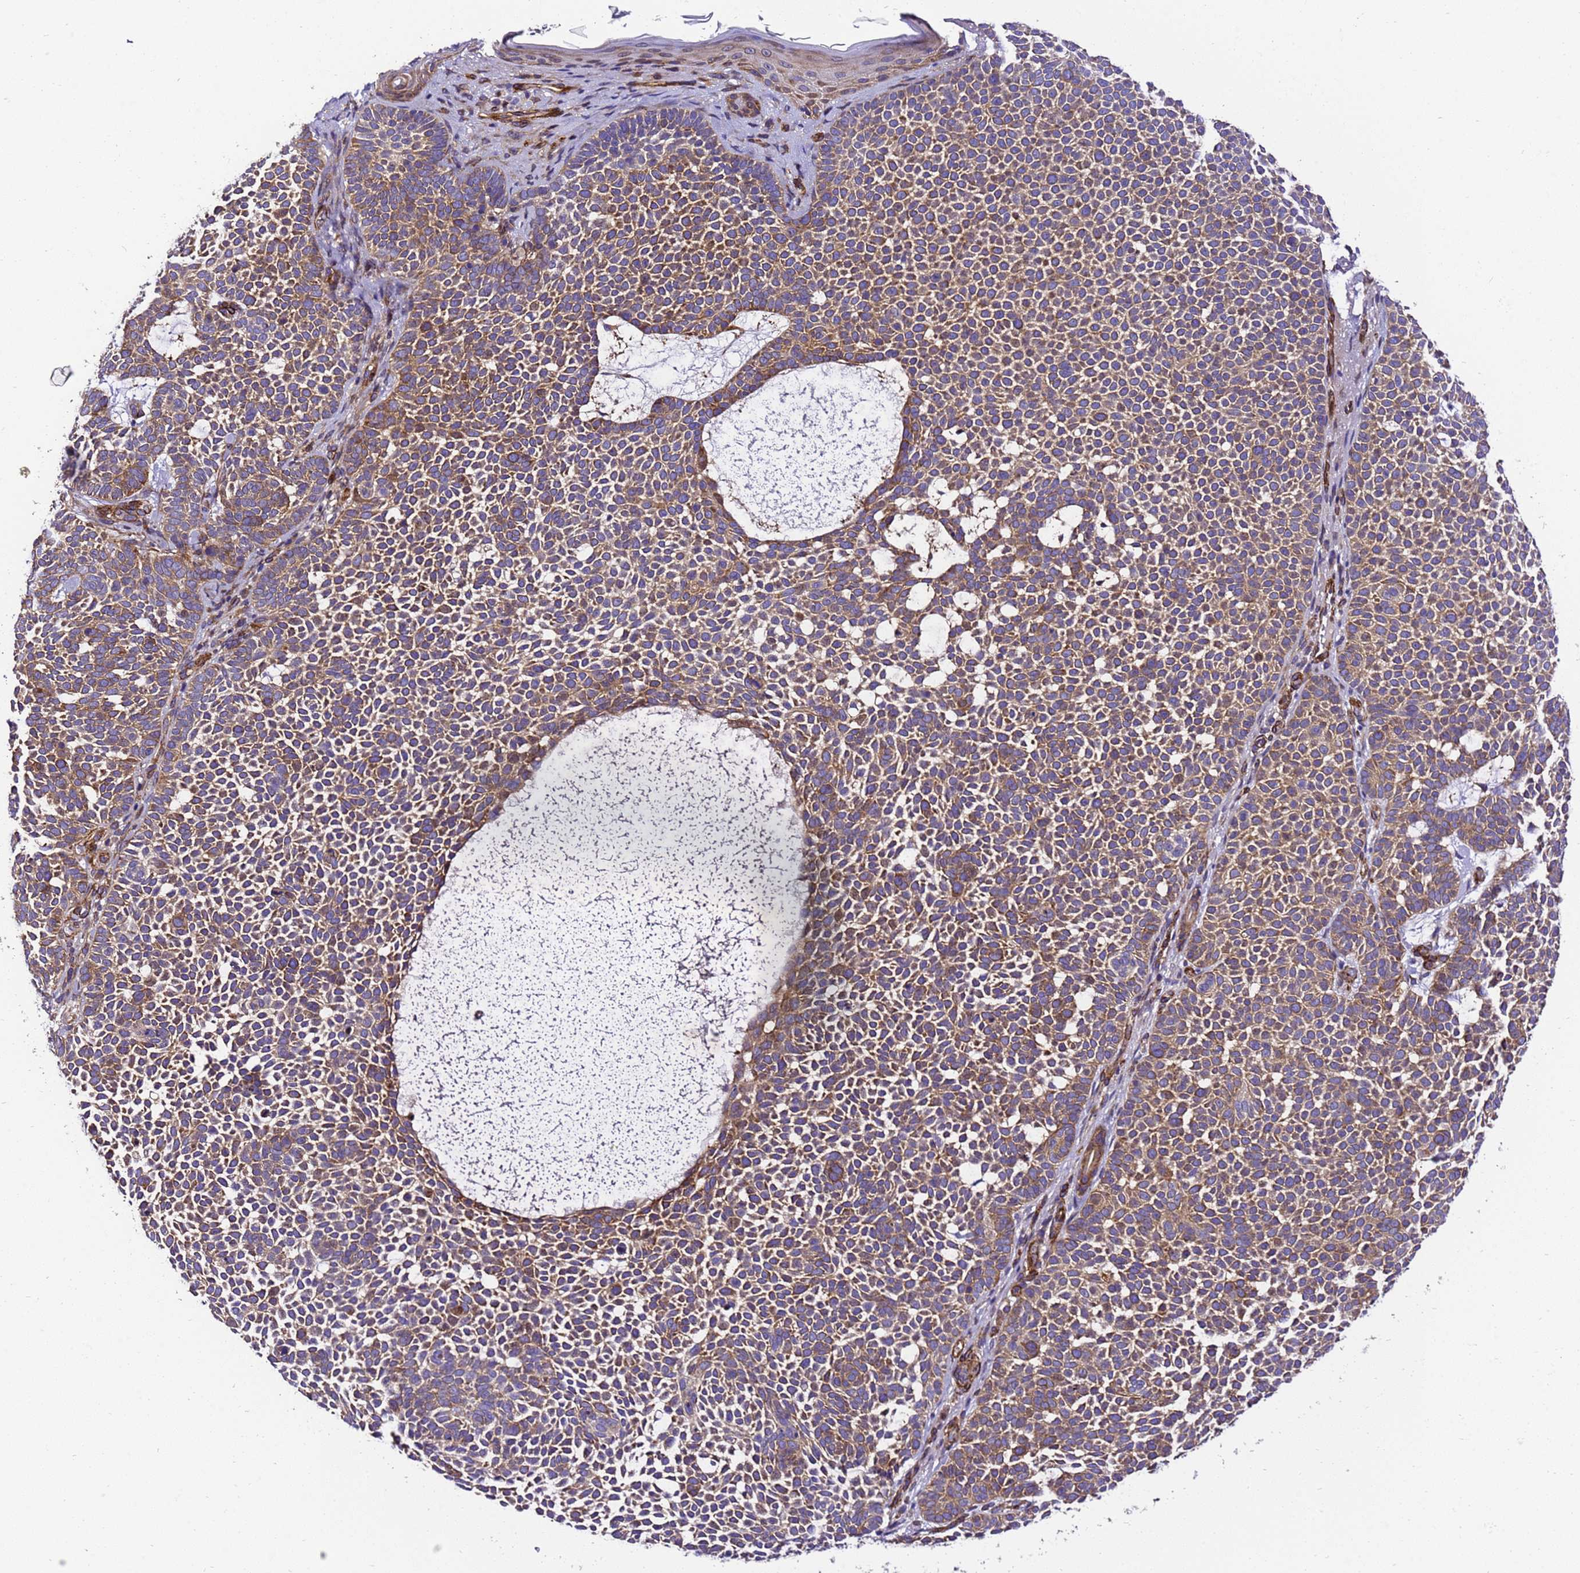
{"staining": {"intensity": "moderate", "quantity": ">75%", "location": "cytoplasmic/membranous"}, "tissue": "skin cancer", "cell_type": "Tumor cells", "image_type": "cancer", "snomed": [{"axis": "morphology", "description": "Basal cell carcinoma"}, {"axis": "topography", "description": "Skin"}], "caption": "Tumor cells display medium levels of moderate cytoplasmic/membranous positivity in about >75% of cells in skin basal cell carcinoma.", "gene": "ZNF417", "patient": {"sex": "female", "age": 77}}